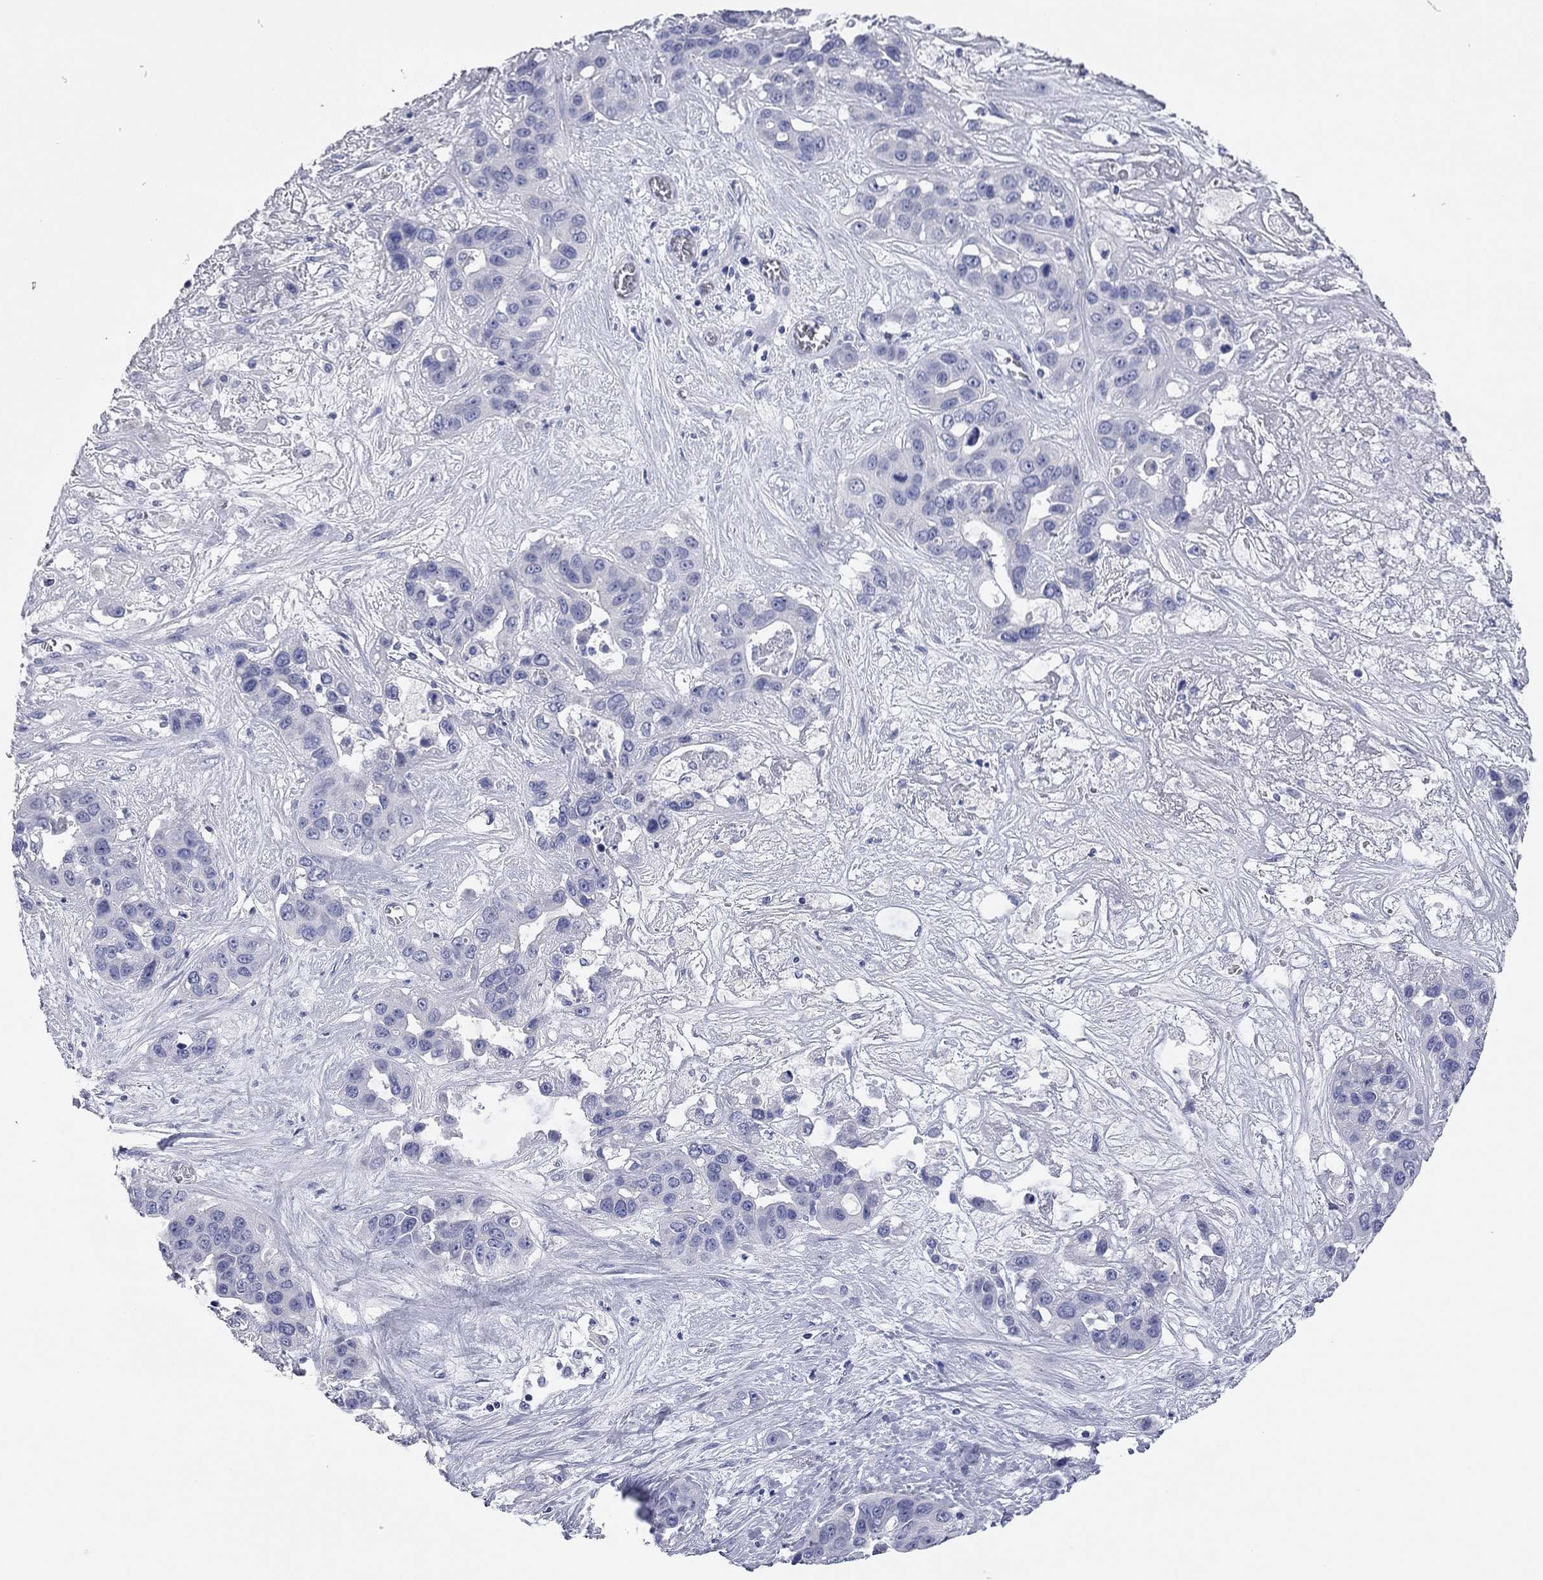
{"staining": {"intensity": "negative", "quantity": "none", "location": "none"}, "tissue": "liver cancer", "cell_type": "Tumor cells", "image_type": "cancer", "snomed": [{"axis": "morphology", "description": "Cholangiocarcinoma"}, {"axis": "topography", "description": "Liver"}], "caption": "A photomicrograph of cholangiocarcinoma (liver) stained for a protein exhibits no brown staining in tumor cells.", "gene": "TMEM221", "patient": {"sex": "female", "age": 52}}